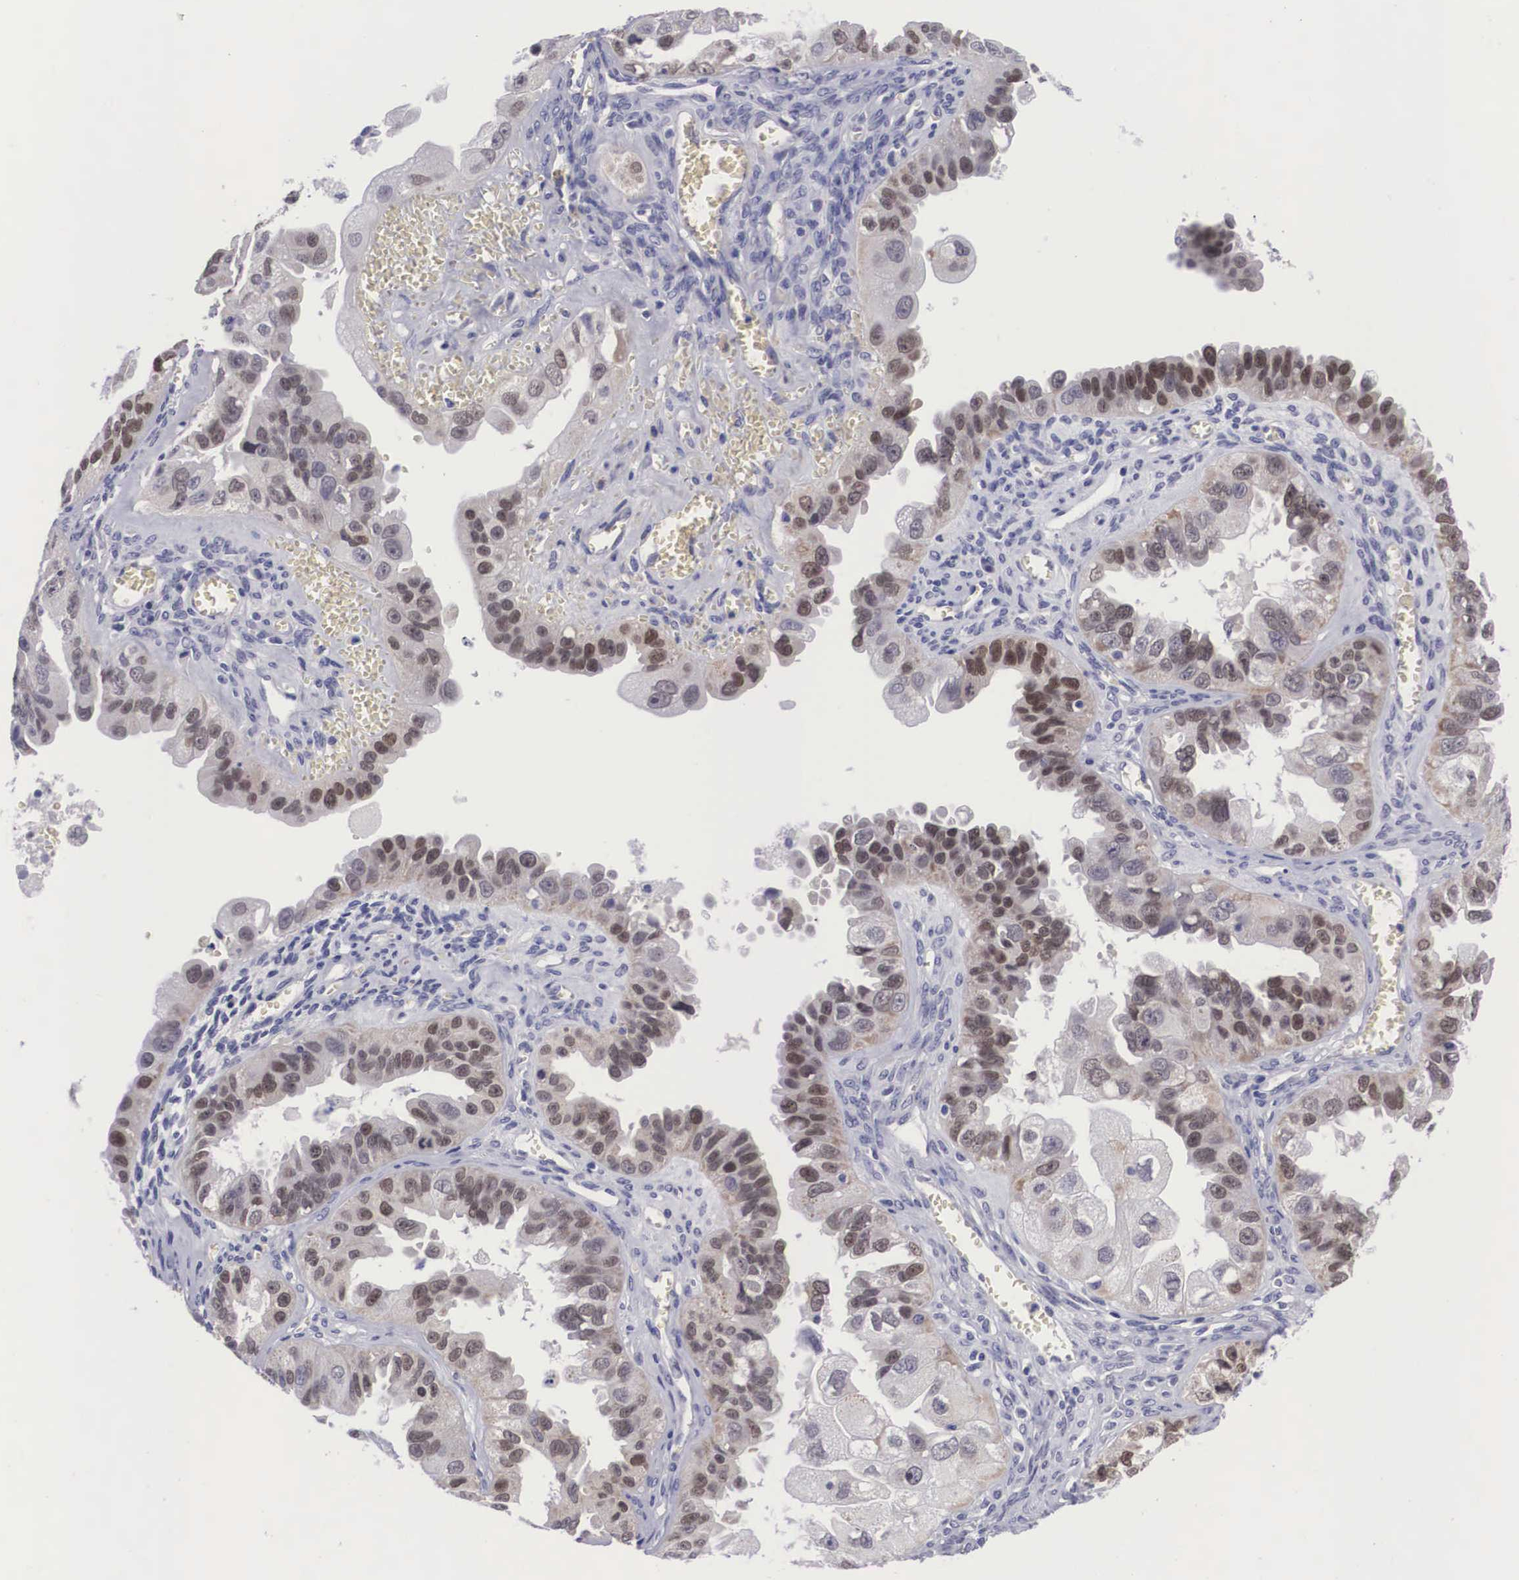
{"staining": {"intensity": "strong", "quantity": "25%-75%", "location": "cytoplasmic/membranous,nuclear"}, "tissue": "ovarian cancer", "cell_type": "Tumor cells", "image_type": "cancer", "snomed": [{"axis": "morphology", "description": "Carcinoma, endometroid"}, {"axis": "topography", "description": "Ovary"}], "caption": "Ovarian cancer (endometroid carcinoma) tissue demonstrates strong cytoplasmic/membranous and nuclear staining in about 25%-75% of tumor cells, visualized by immunohistochemistry.", "gene": "SOX11", "patient": {"sex": "female", "age": 85}}